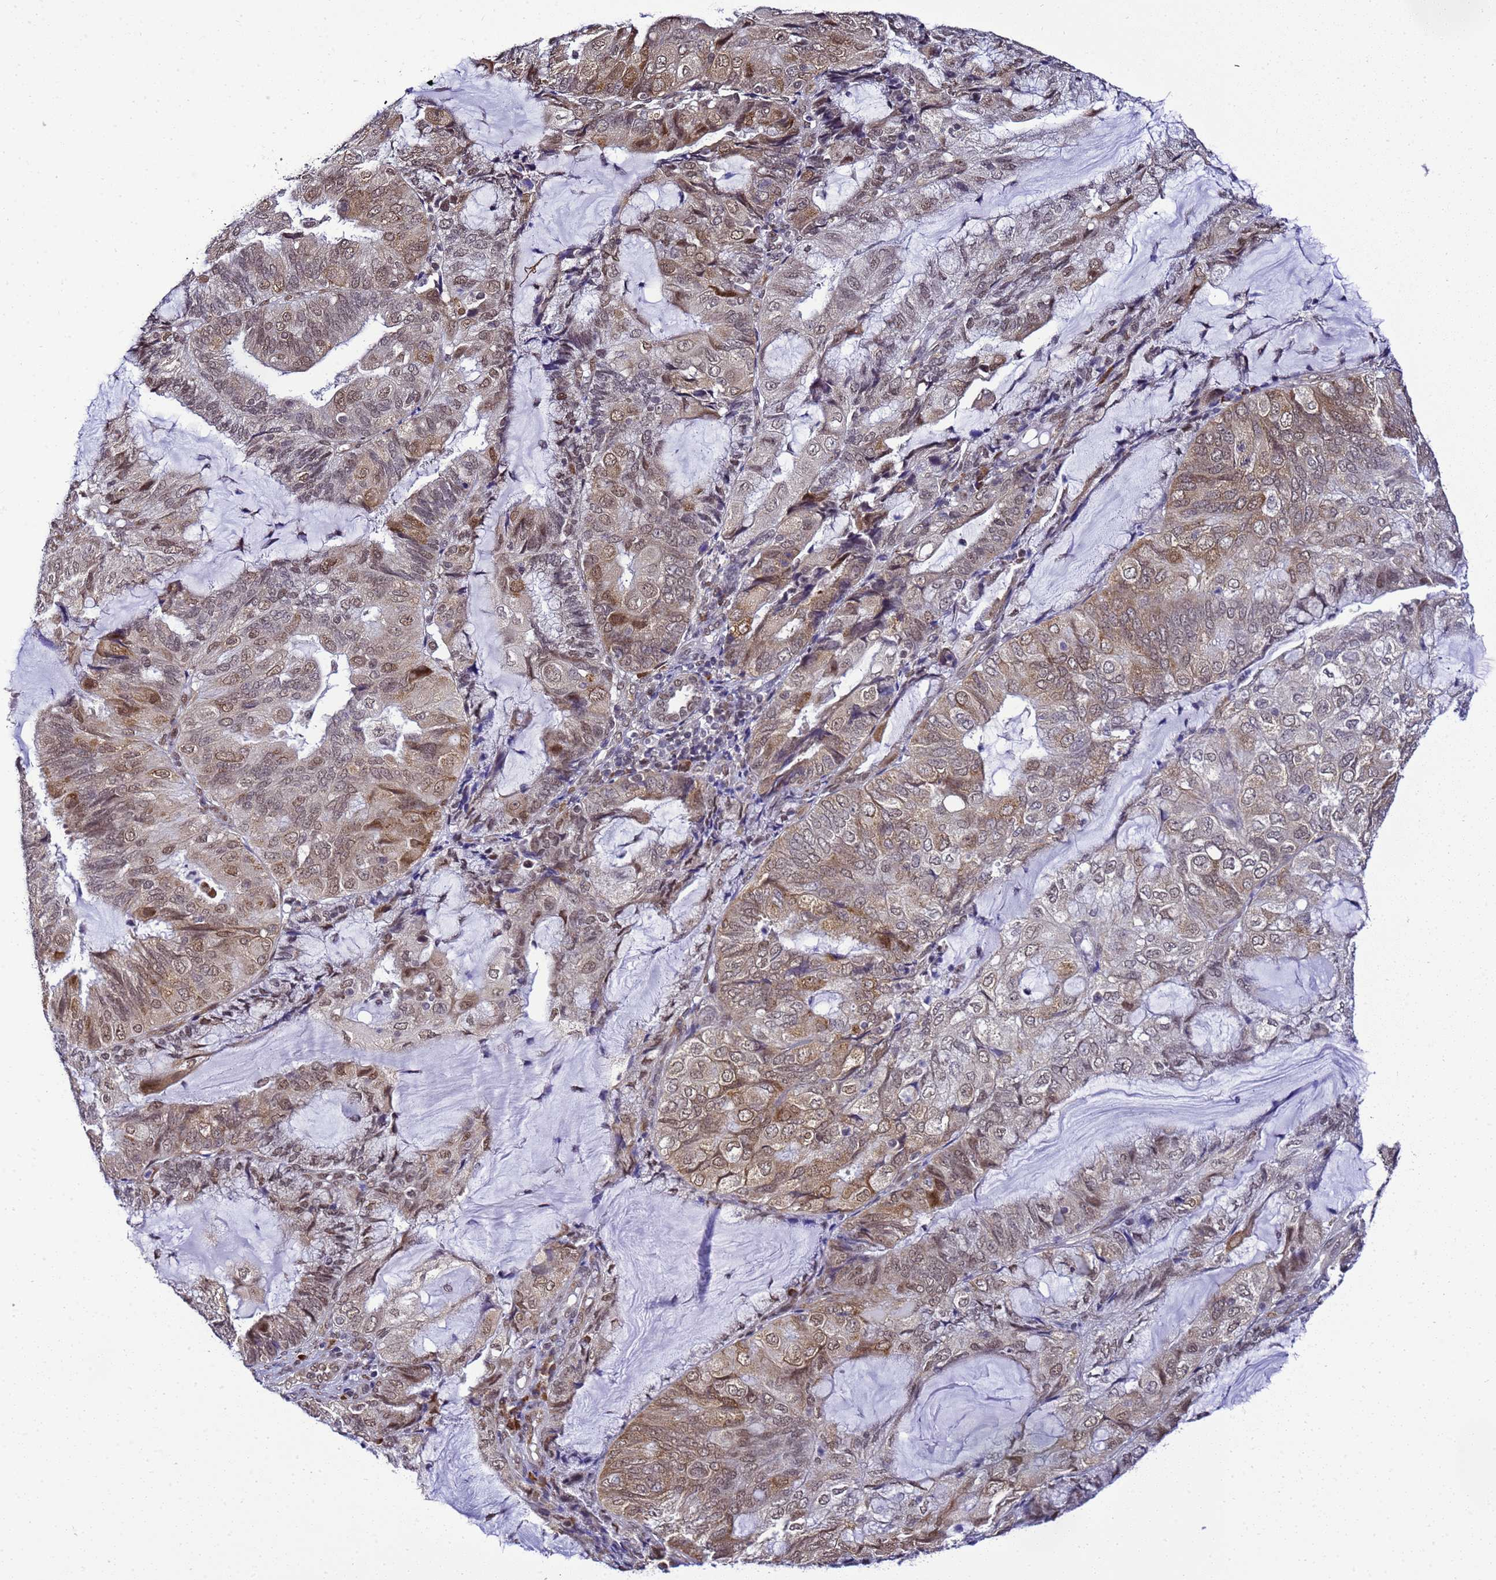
{"staining": {"intensity": "moderate", "quantity": "25%-75%", "location": "cytoplasmic/membranous,nuclear"}, "tissue": "endometrial cancer", "cell_type": "Tumor cells", "image_type": "cancer", "snomed": [{"axis": "morphology", "description": "Adenocarcinoma, NOS"}, {"axis": "topography", "description": "Endometrium"}], "caption": "Human adenocarcinoma (endometrial) stained with a protein marker demonstrates moderate staining in tumor cells.", "gene": "SMN1", "patient": {"sex": "female", "age": 81}}